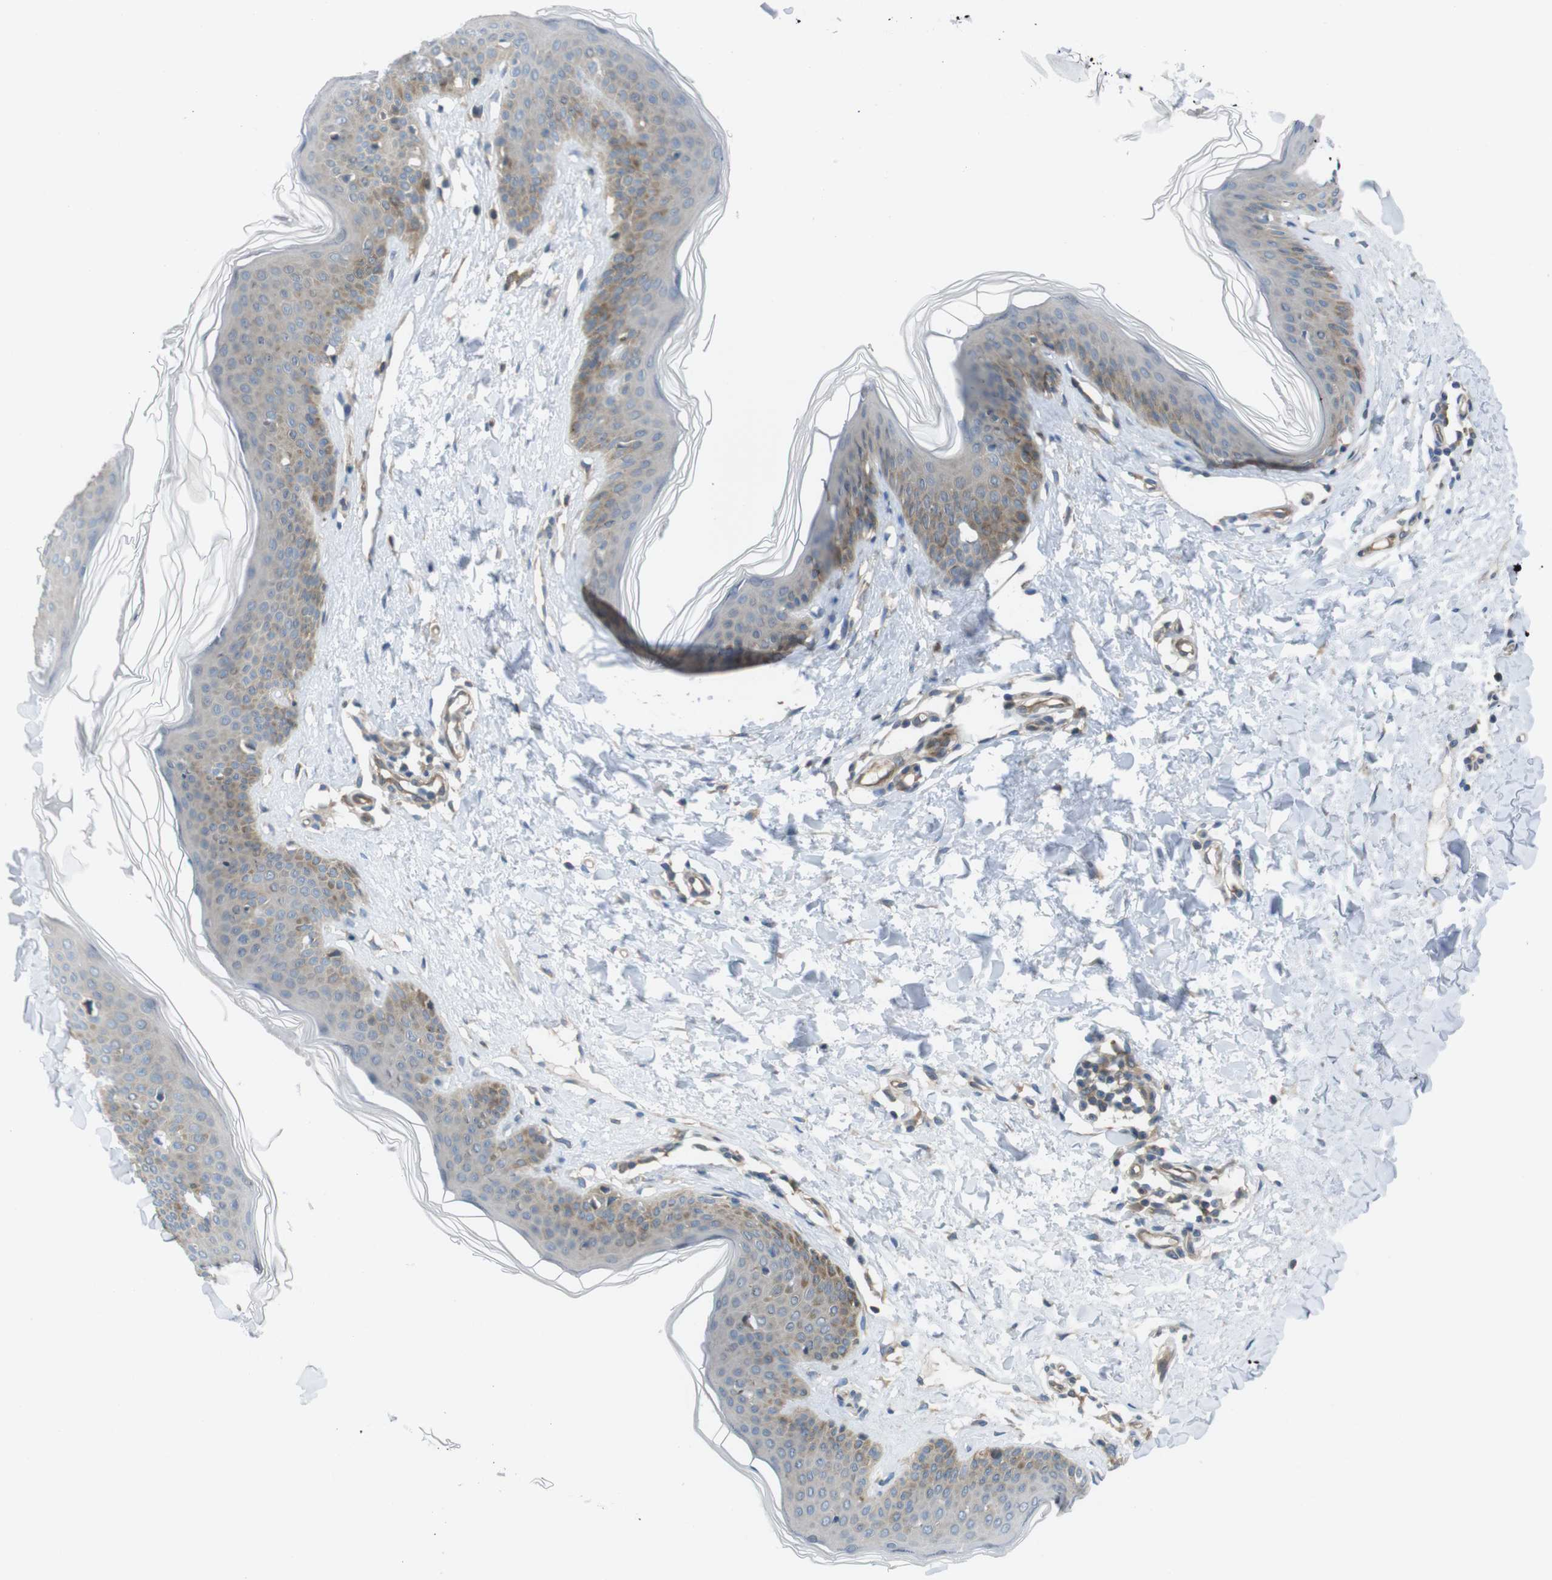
{"staining": {"intensity": "negative", "quantity": "none", "location": "none"}, "tissue": "skin", "cell_type": "Fibroblasts", "image_type": "normal", "snomed": [{"axis": "morphology", "description": "Normal tissue, NOS"}, {"axis": "topography", "description": "Skin"}], "caption": "Human skin stained for a protein using immunohistochemistry (IHC) exhibits no expression in fibroblasts.", "gene": "MTHFD1L", "patient": {"sex": "female", "age": 17}}